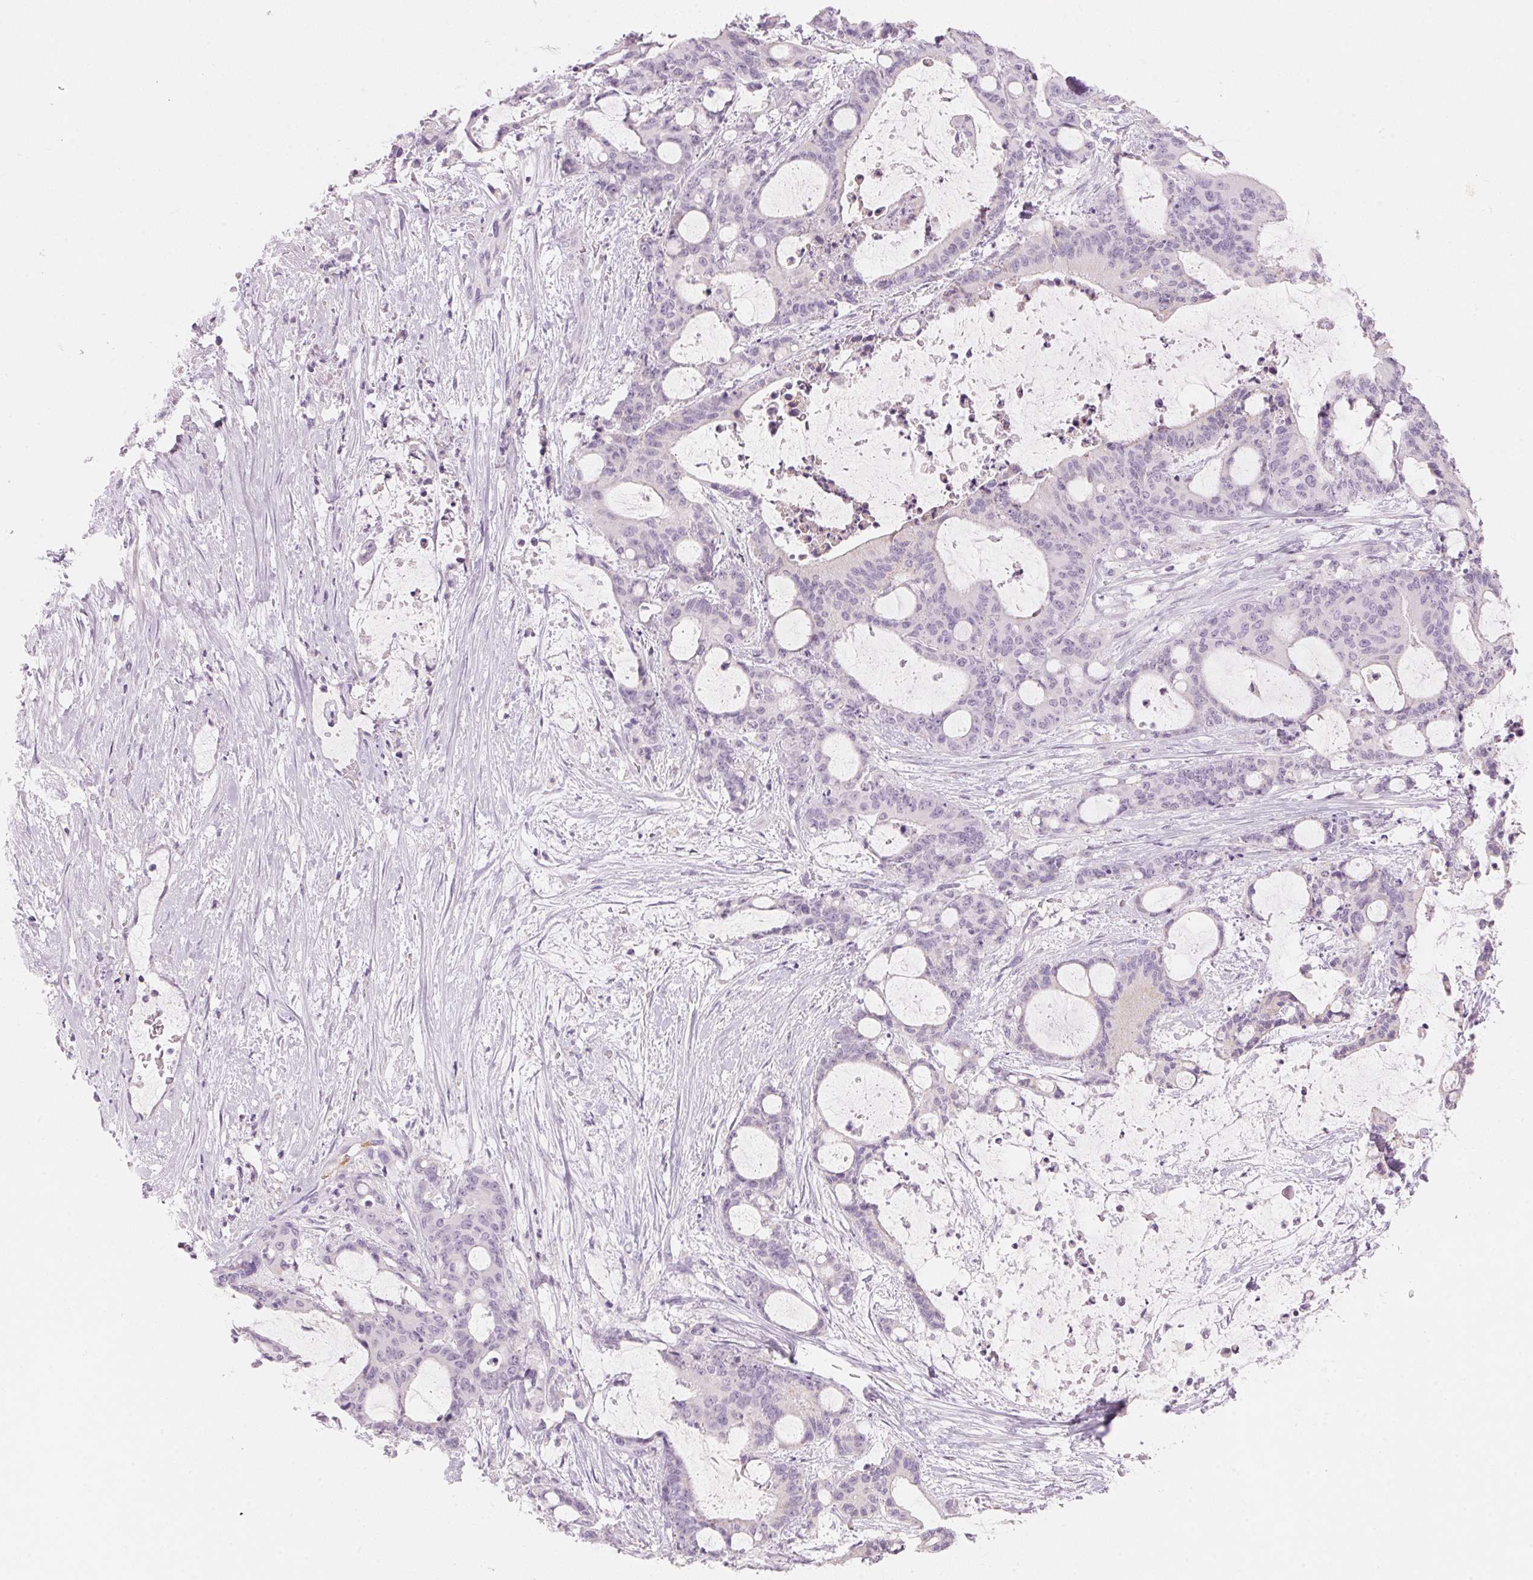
{"staining": {"intensity": "negative", "quantity": "none", "location": "none"}, "tissue": "liver cancer", "cell_type": "Tumor cells", "image_type": "cancer", "snomed": [{"axis": "morphology", "description": "Normal tissue, NOS"}, {"axis": "morphology", "description": "Cholangiocarcinoma"}, {"axis": "topography", "description": "Liver"}, {"axis": "topography", "description": "Peripheral nerve tissue"}], "caption": "IHC of liver cancer (cholangiocarcinoma) displays no positivity in tumor cells.", "gene": "HOXB13", "patient": {"sex": "female", "age": 73}}